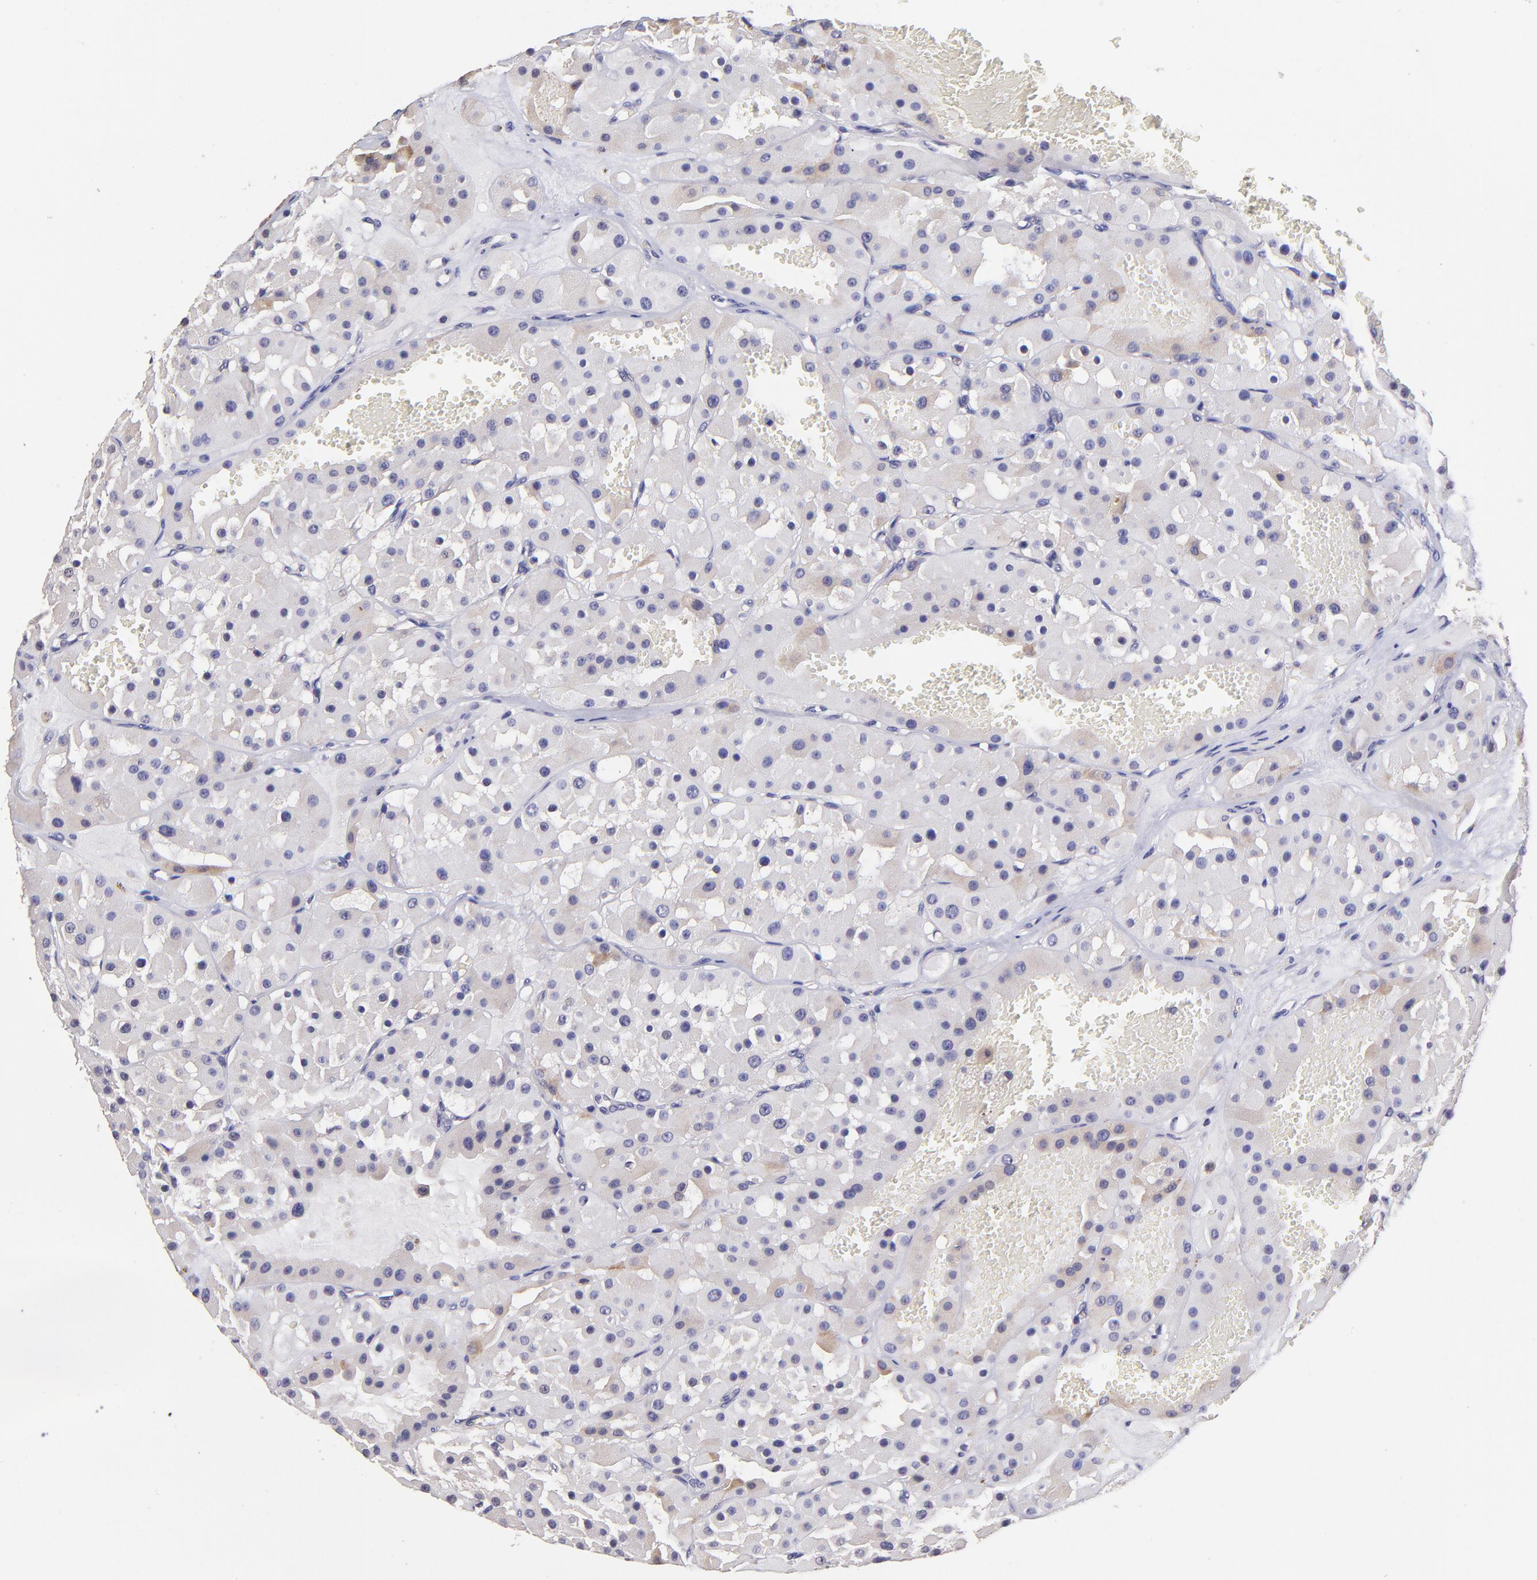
{"staining": {"intensity": "weak", "quantity": "25%-75%", "location": "cytoplasmic/membranous"}, "tissue": "renal cancer", "cell_type": "Tumor cells", "image_type": "cancer", "snomed": [{"axis": "morphology", "description": "Adenocarcinoma, uncertain malignant potential"}, {"axis": "topography", "description": "Kidney"}], "caption": "Immunohistochemistry (IHC) image of renal cancer stained for a protein (brown), which demonstrates low levels of weak cytoplasmic/membranous staining in approximately 25%-75% of tumor cells.", "gene": "NSF", "patient": {"sex": "male", "age": 63}}